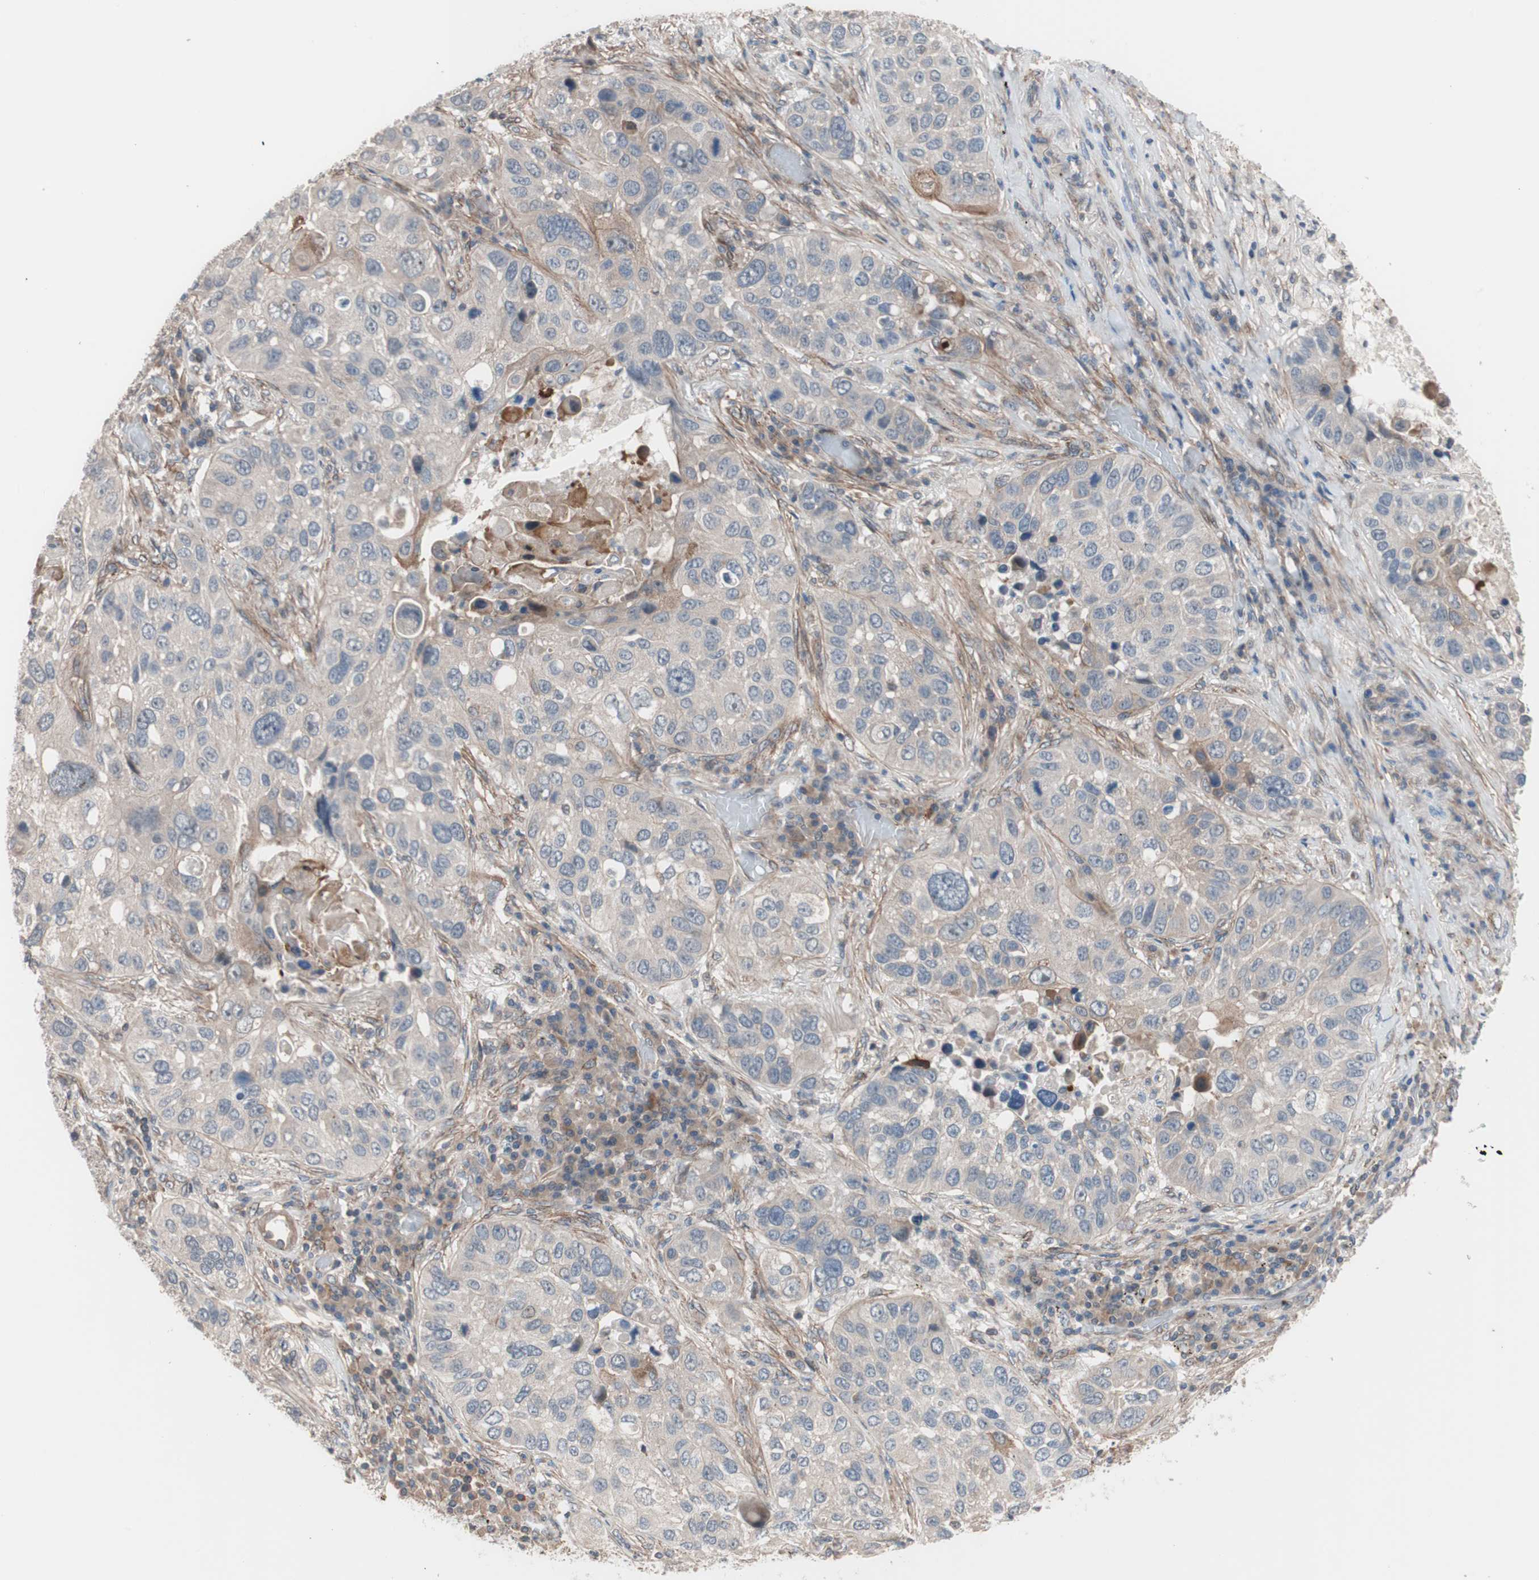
{"staining": {"intensity": "weak", "quantity": "<25%", "location": "cytoplasmic/membranous"}, "tissue": "lung cancer", "cell_type": "Tumor cells", "image_type": "cancer", "snomed": [{"axis": "morphology", "description": "Squamous cell carcinoma, NOS"}, {"axis": "topography", "description": "Lung"}], "caption": "Image shows no protein expression in tumor cells of lung squamous cell carcinoma tissue. (Brightfield microscopy of DAB (3,3'-diaminobenzidine) IHC at high magnification).", "gene": "SMG1", "patient": {"sex": "male", "age": 57}}